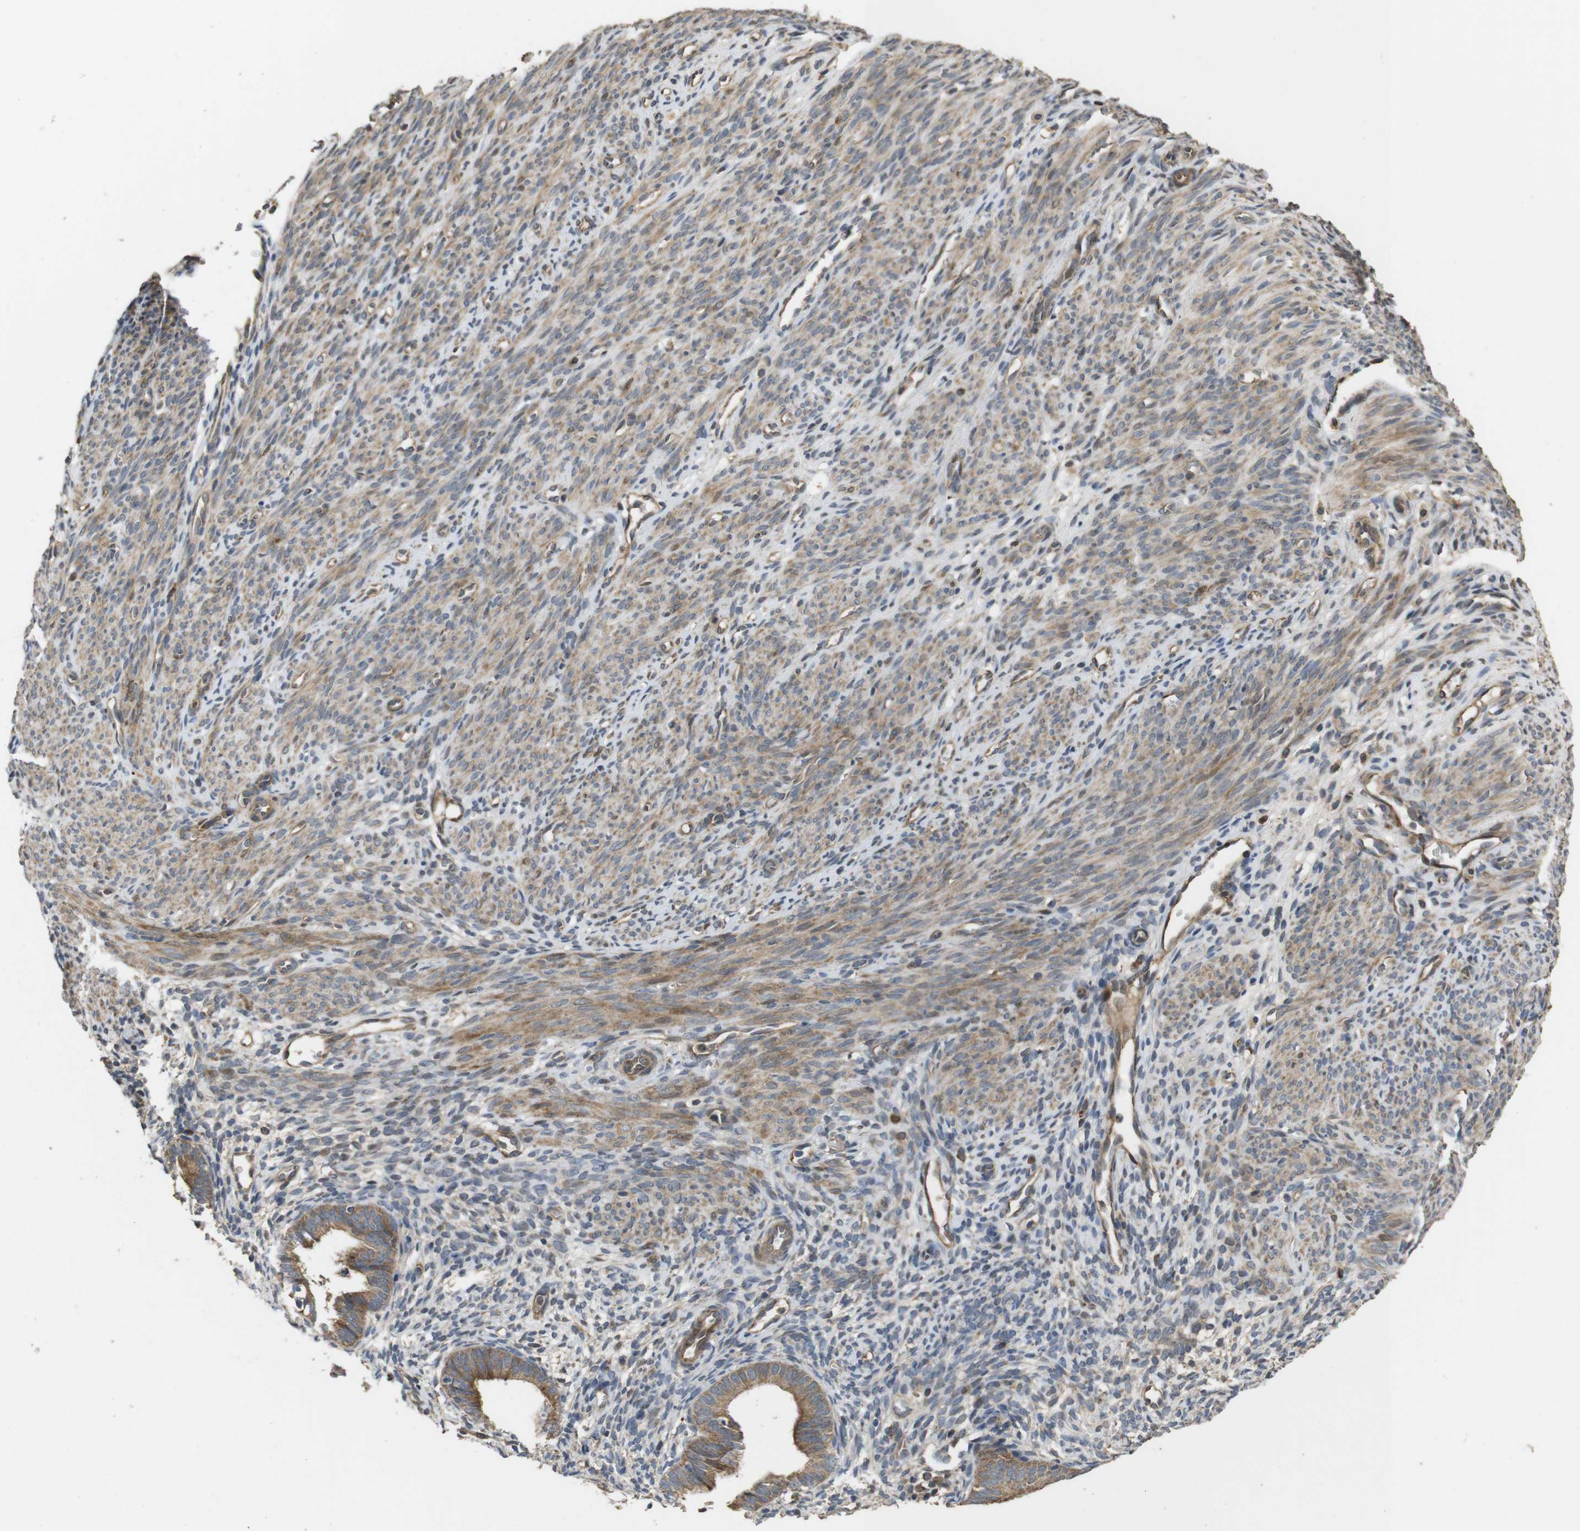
{"staining": {"intensity": "moderate", "quantity": "<25%", "location": "cytoplasmic/membranous"}, "tissue": "endometrium", "cell_type": "Cells in endometrial stroma", "image_type": "normal", "snomed": [{"axis": "morphology", "description": "Normal tissue, NOS"}, {"axis": "morphology", "description": "Adenocarcinoma, NOS"}, {"axis": "topography", "description": "Endometrium"}, {"axis": "topography", "description": "Ovary"}], "caption": "High-power microscopy captured an immunohistochemistry (IHC) micrograph of unremarkable endometrium, revealing moderate cytoplasmic/membranous expression in about <25% of cells in endometrial stroma. Ihc stains the protein in brown and the nuclei are stained blue.", "gene": "PCDHB10", "patient": {"sex": "female", "age": 68}}